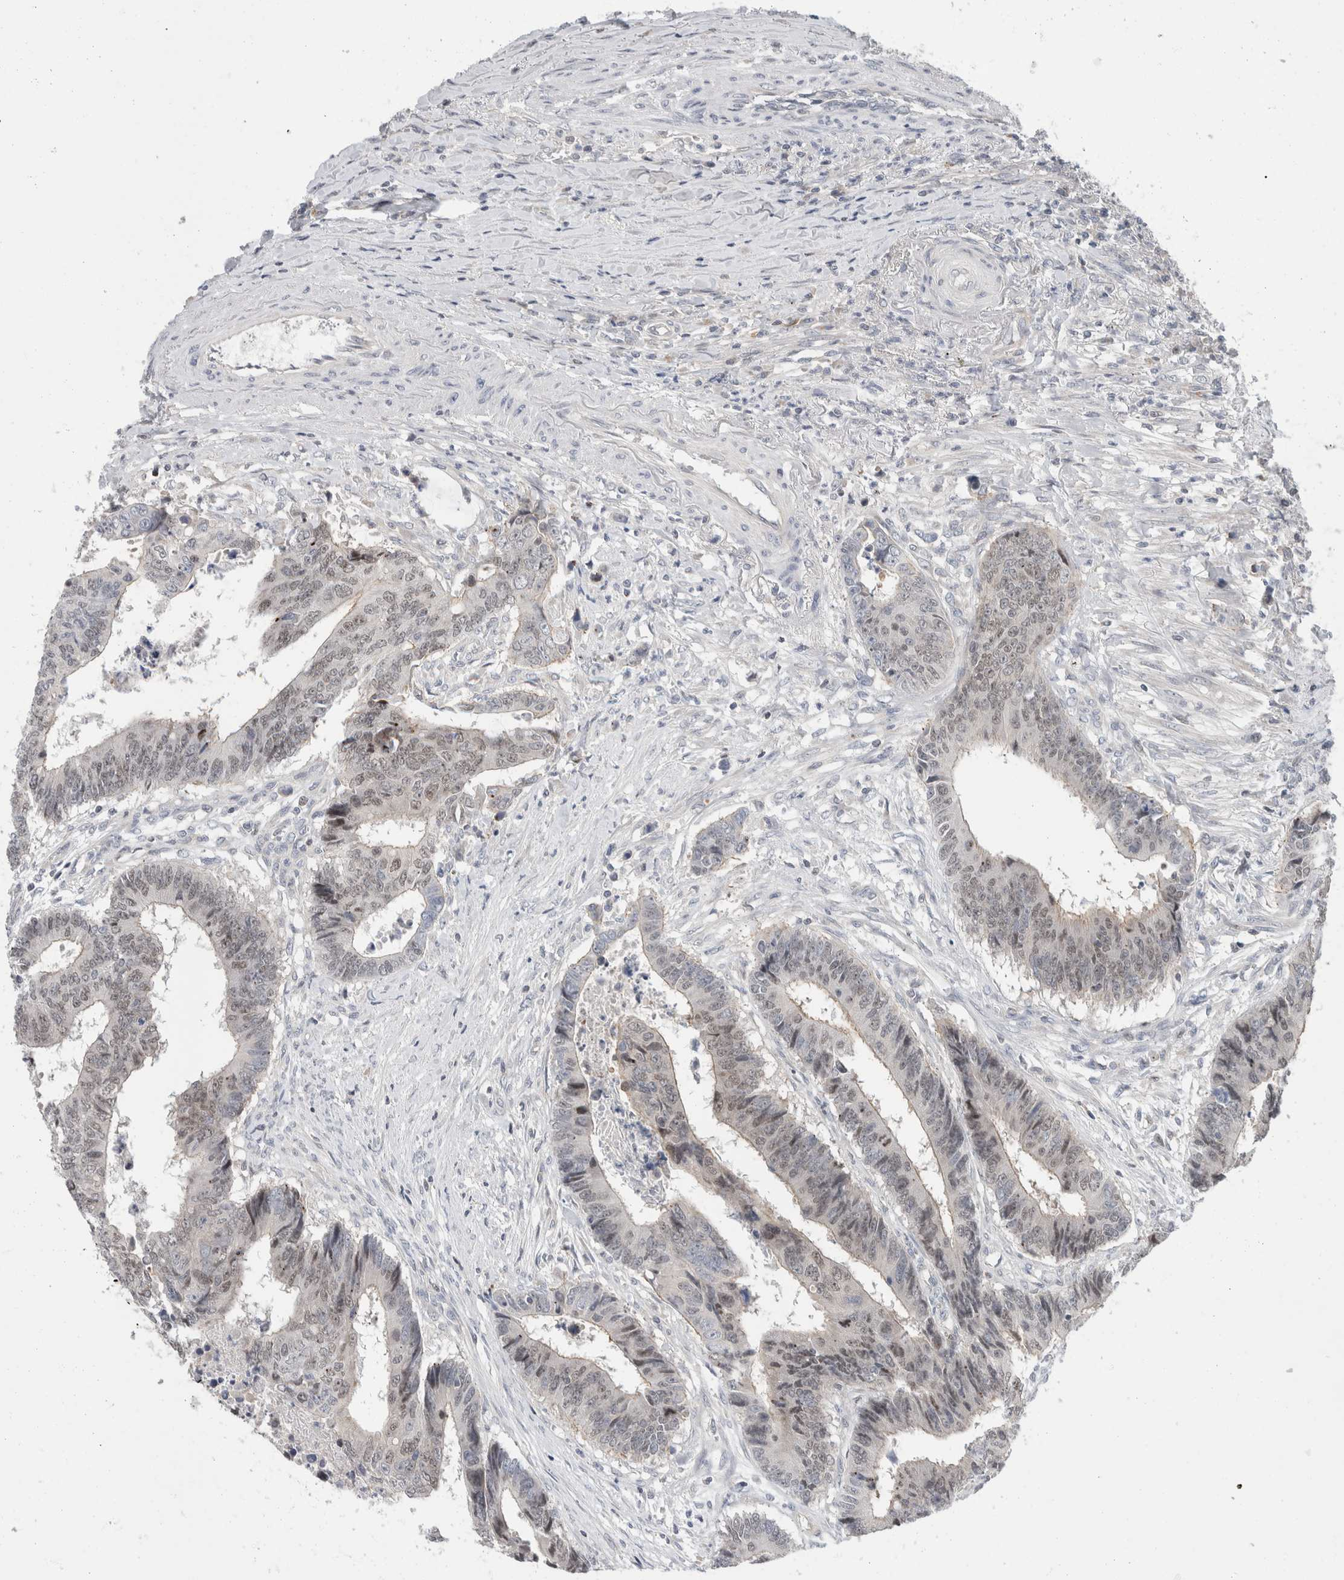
{"staining": {"intensity": "weak", "quantity": "<25%", "location": "nuclear"}, "tissue": "colorectal cancer", "cell_type": "Tumor cells", "image_type": "cancer", "snomed": [{"axis": "morphology", "description": "Adenocarcinoma, NOS"}, {"axis": "topography", "description": "Rectum"}], "caption": "High magnification brightfield microscopy of adenocarcinoma (colorectal) stained with DAB (brown) and counterstained with hematoxylin (blue): tumor cells show no significant staining.", "gene": "SYTL5", "patient": {"sex": "male", "age": 84}}